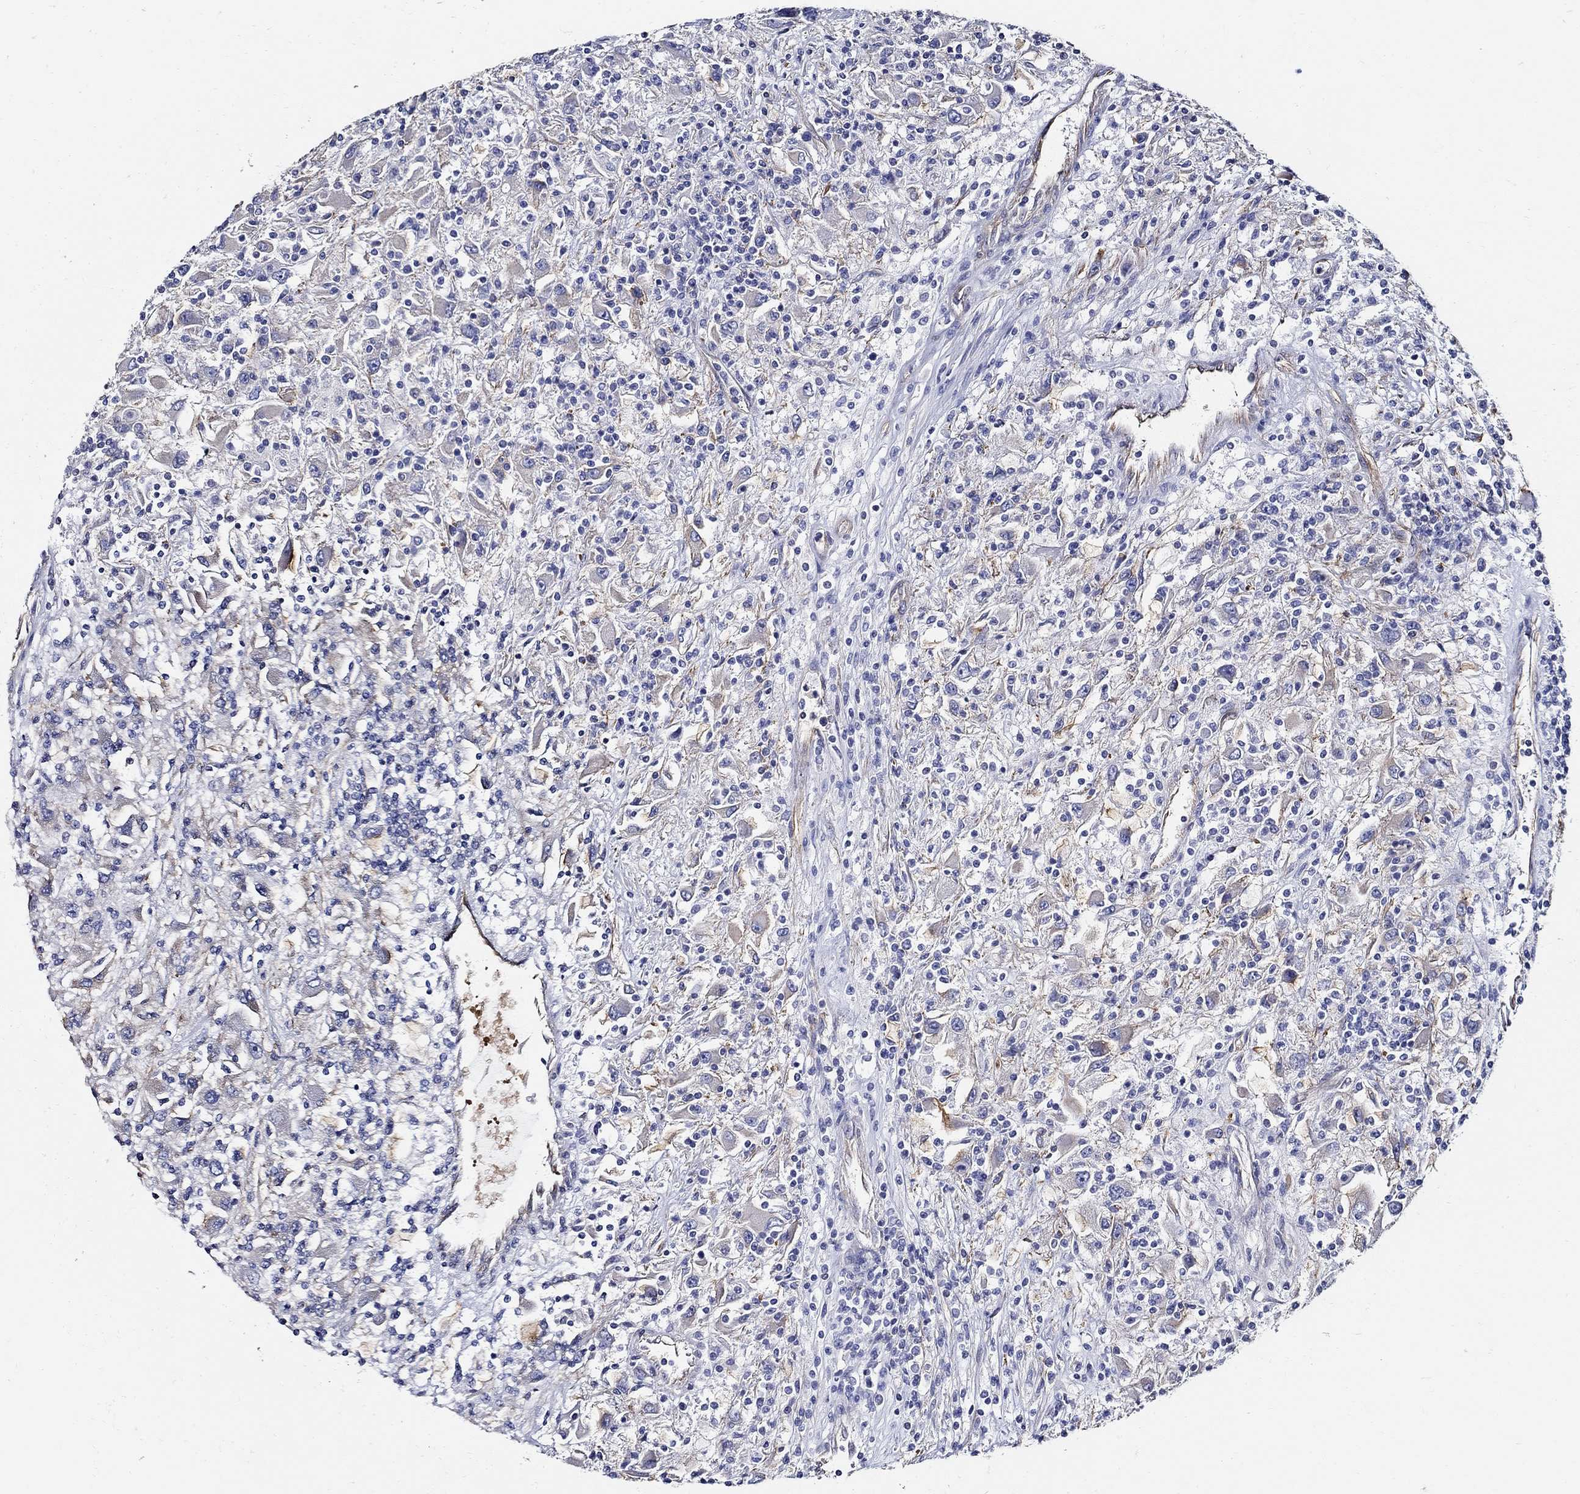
{"staining": {"intensity": "negative", "quantity": "none", "location": "none"}, "tissue": "renal cancer", "cell_type": "Tumor cells", "image_type": "cancer", "snomed": [{"axis": "morphology", "description": "Adenocarcinoma, NOS"}, {"axis": "topography", "description": "Kidney"}], "caption": "This is an immunohistochemistry image of human renal cancer. There is no positivity in tumor cells.", "gene": "APBB3", "patient": {"sex": "female", "age": 67}}